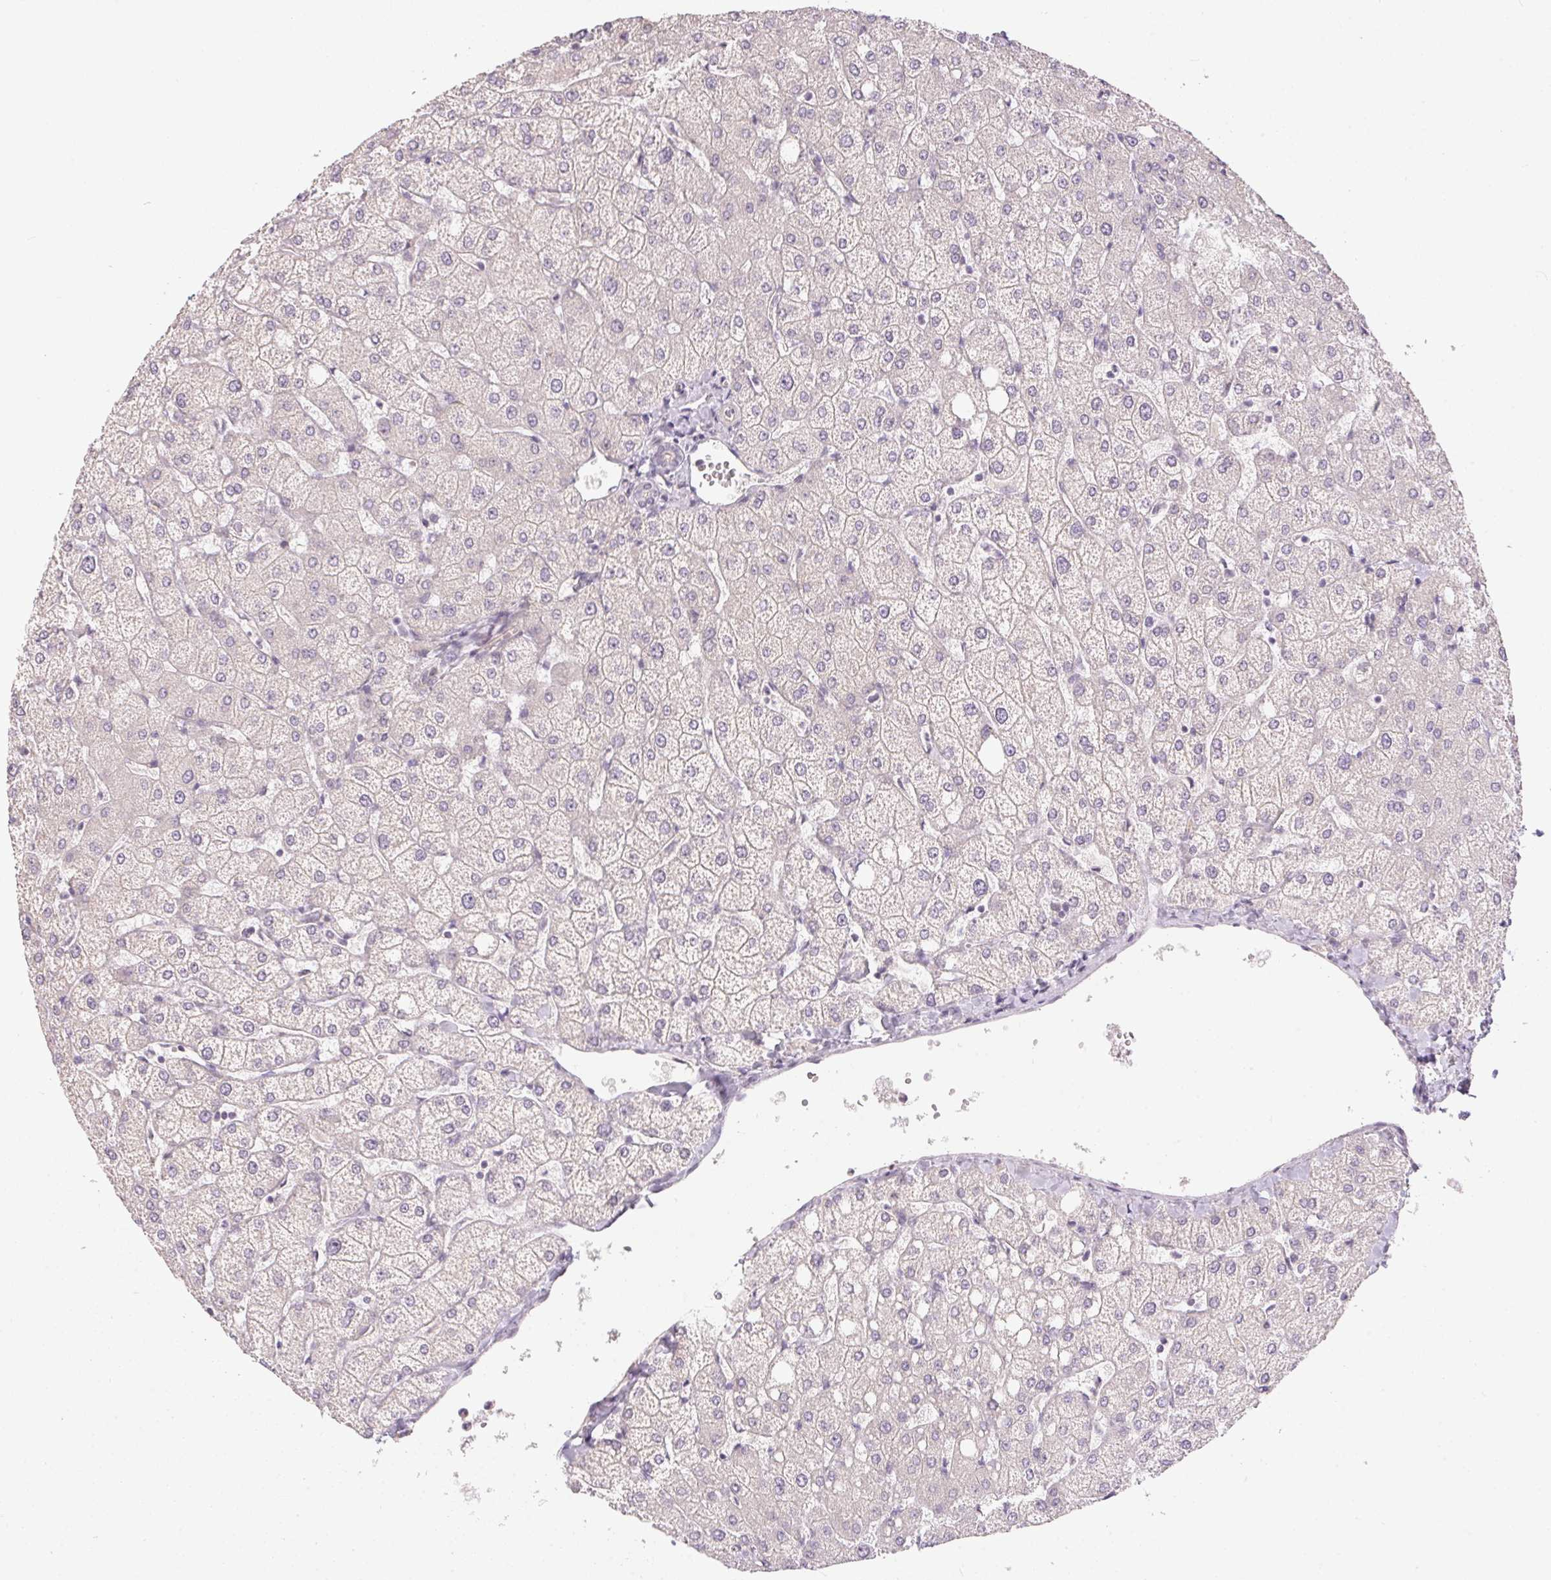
{"staining": {"intensity": "negative", "quantity": "none", "location": "none"}, "tissue": "liver", "cell_type": "Cholangiocytes", "image_type": "normal", "snomed": [{"axis": "morphology", "description": "Normal tissue, NOS"}, {"axis": "topography", "description": "Liver"}], "caption": "Protein analysis of normal liver demonstrates no significant positivity in cholangiocytes. (DAB (3,3'-diaminobenzidine) immunohistochemistry with hematoxylin counter stain).", "gene": "GDAP1L1", "patient": {"sex": "female", "age": 54}}